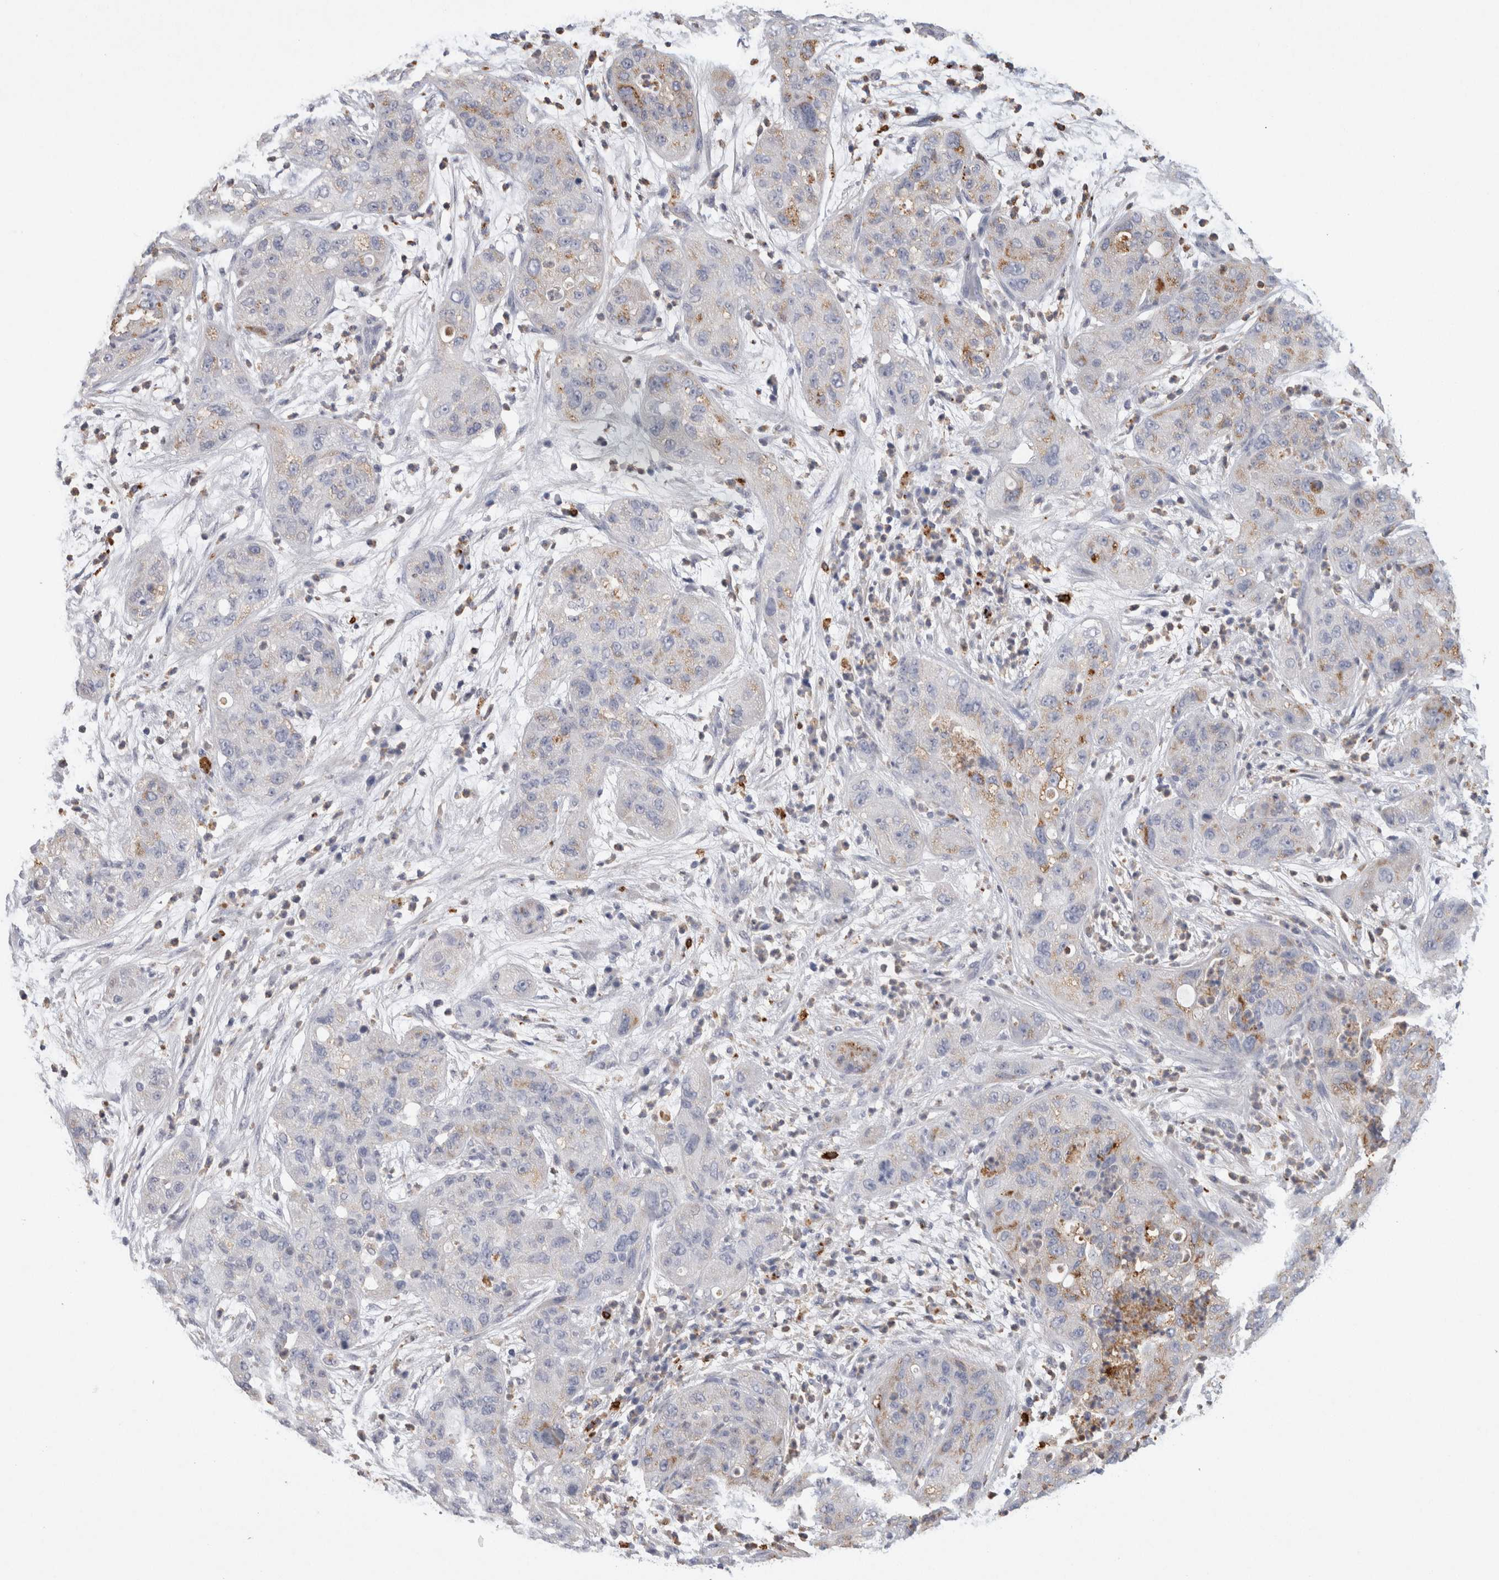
{"staining": {"intensity": "weak", "quantity": "<25%", "location": "cytoplasmic/membranous"}, "tissue": "pancreatic cancer", "cell_type": "Tumor cells", "image_type": "cancer", "snomed": [{"axis": "morphology", "description": "Adenocarcinoma, NOS"}, {"axis": "topography", "description": "Pancreas"}], "caption": "Tumor cells show no significant protein staining in adenocarcinoma (pancreatic). (DAB IHC visualized using brightfield microscopy, high magnification).", "gene": "CD63", "patient": {"sex": "female", "age": 78}}